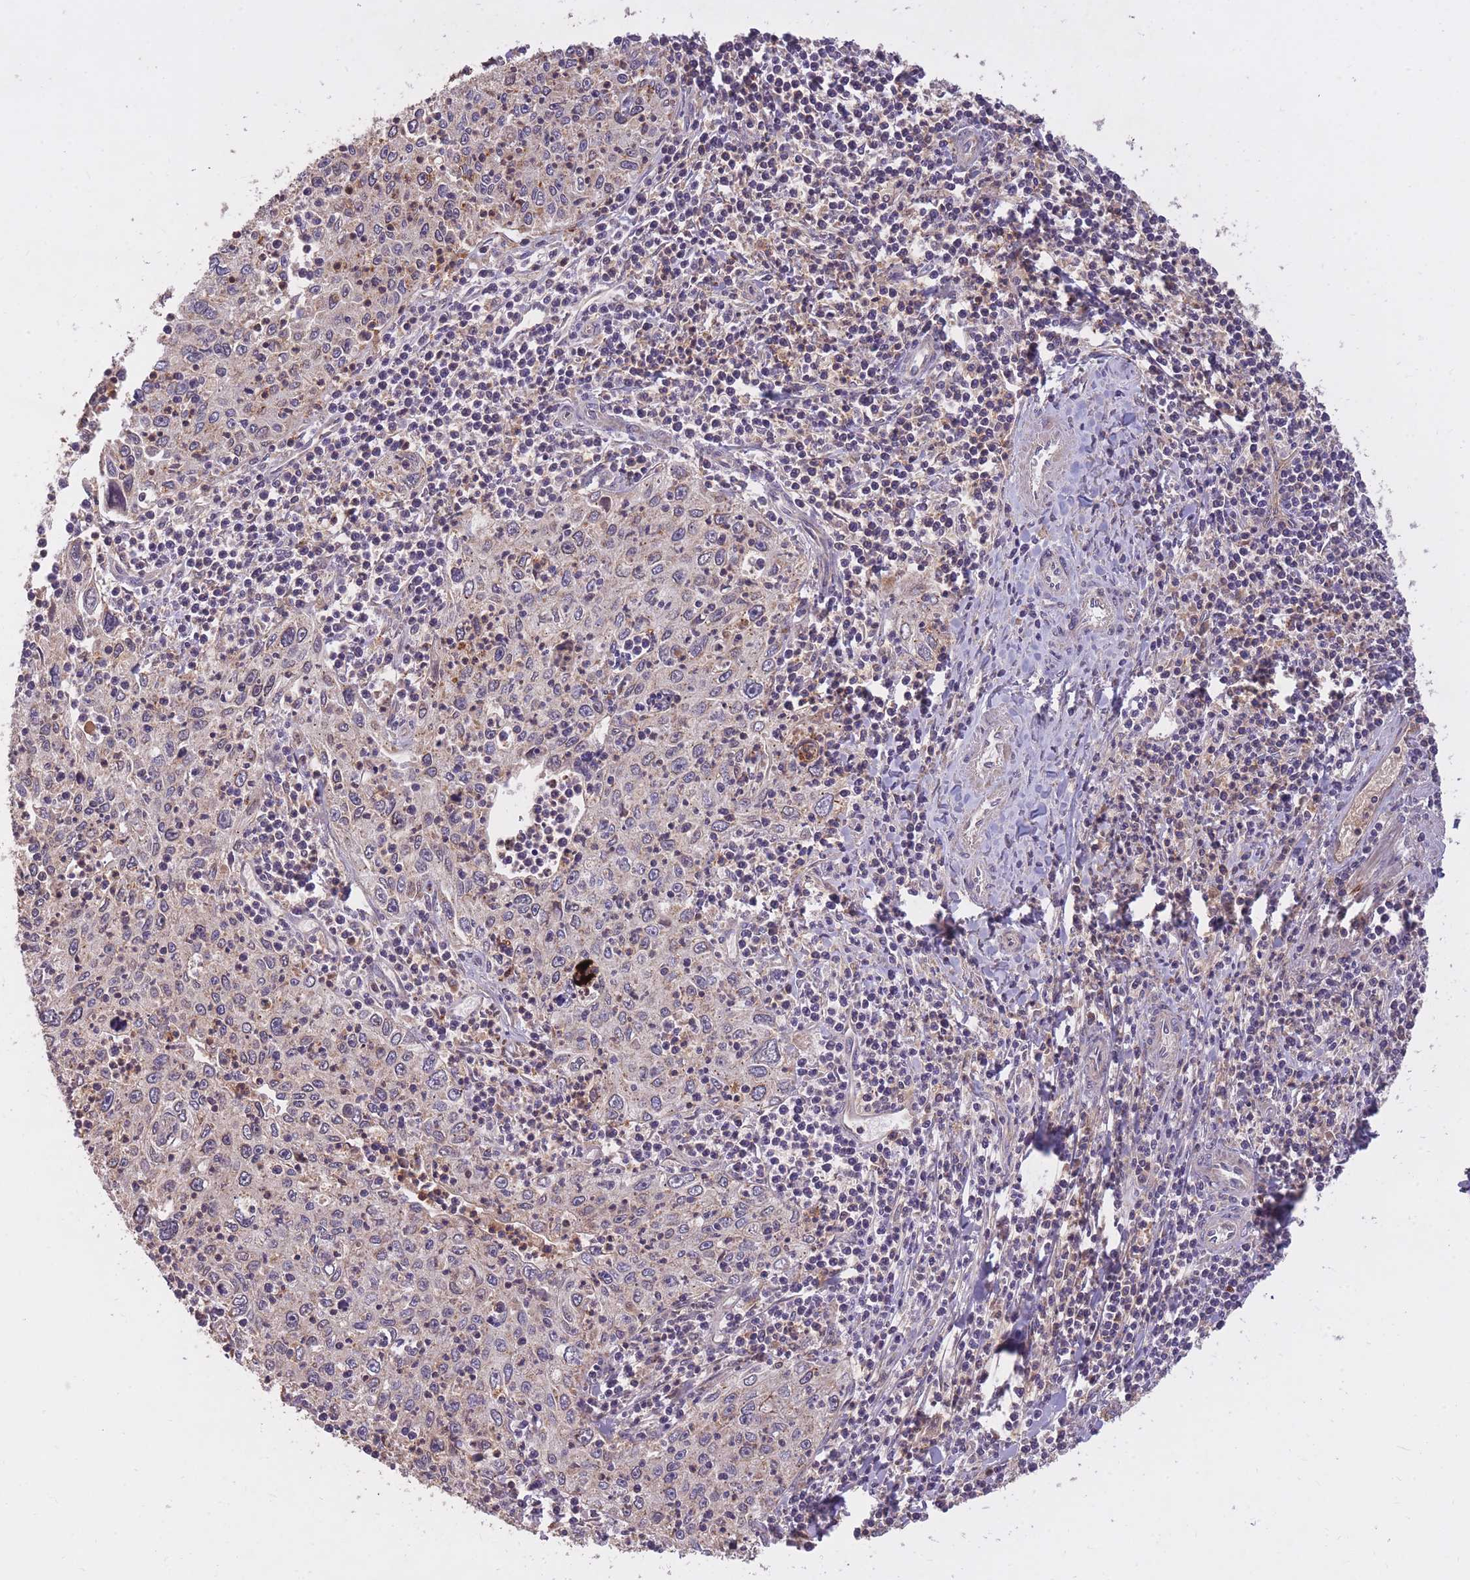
{"staining": {"intensity": "negative", "quantity": "none", "location": "none"}, "tissue": "cervical cancer", "cell_type": "Tumor cells", "image_type": "cancer", "snomed": [{"axis": "morphology", "description": "Squamous cell carcinoma, NOS"}, {"axis": "topography", "description": "Cervix"}], "caption": "Tumor cells show no significant protein staining in squamous cell carcinoma (cervical). Nuclei are stained in blue.", "gene": "IGF2BP2", "patient": {"sex": "female", "age": 30}}